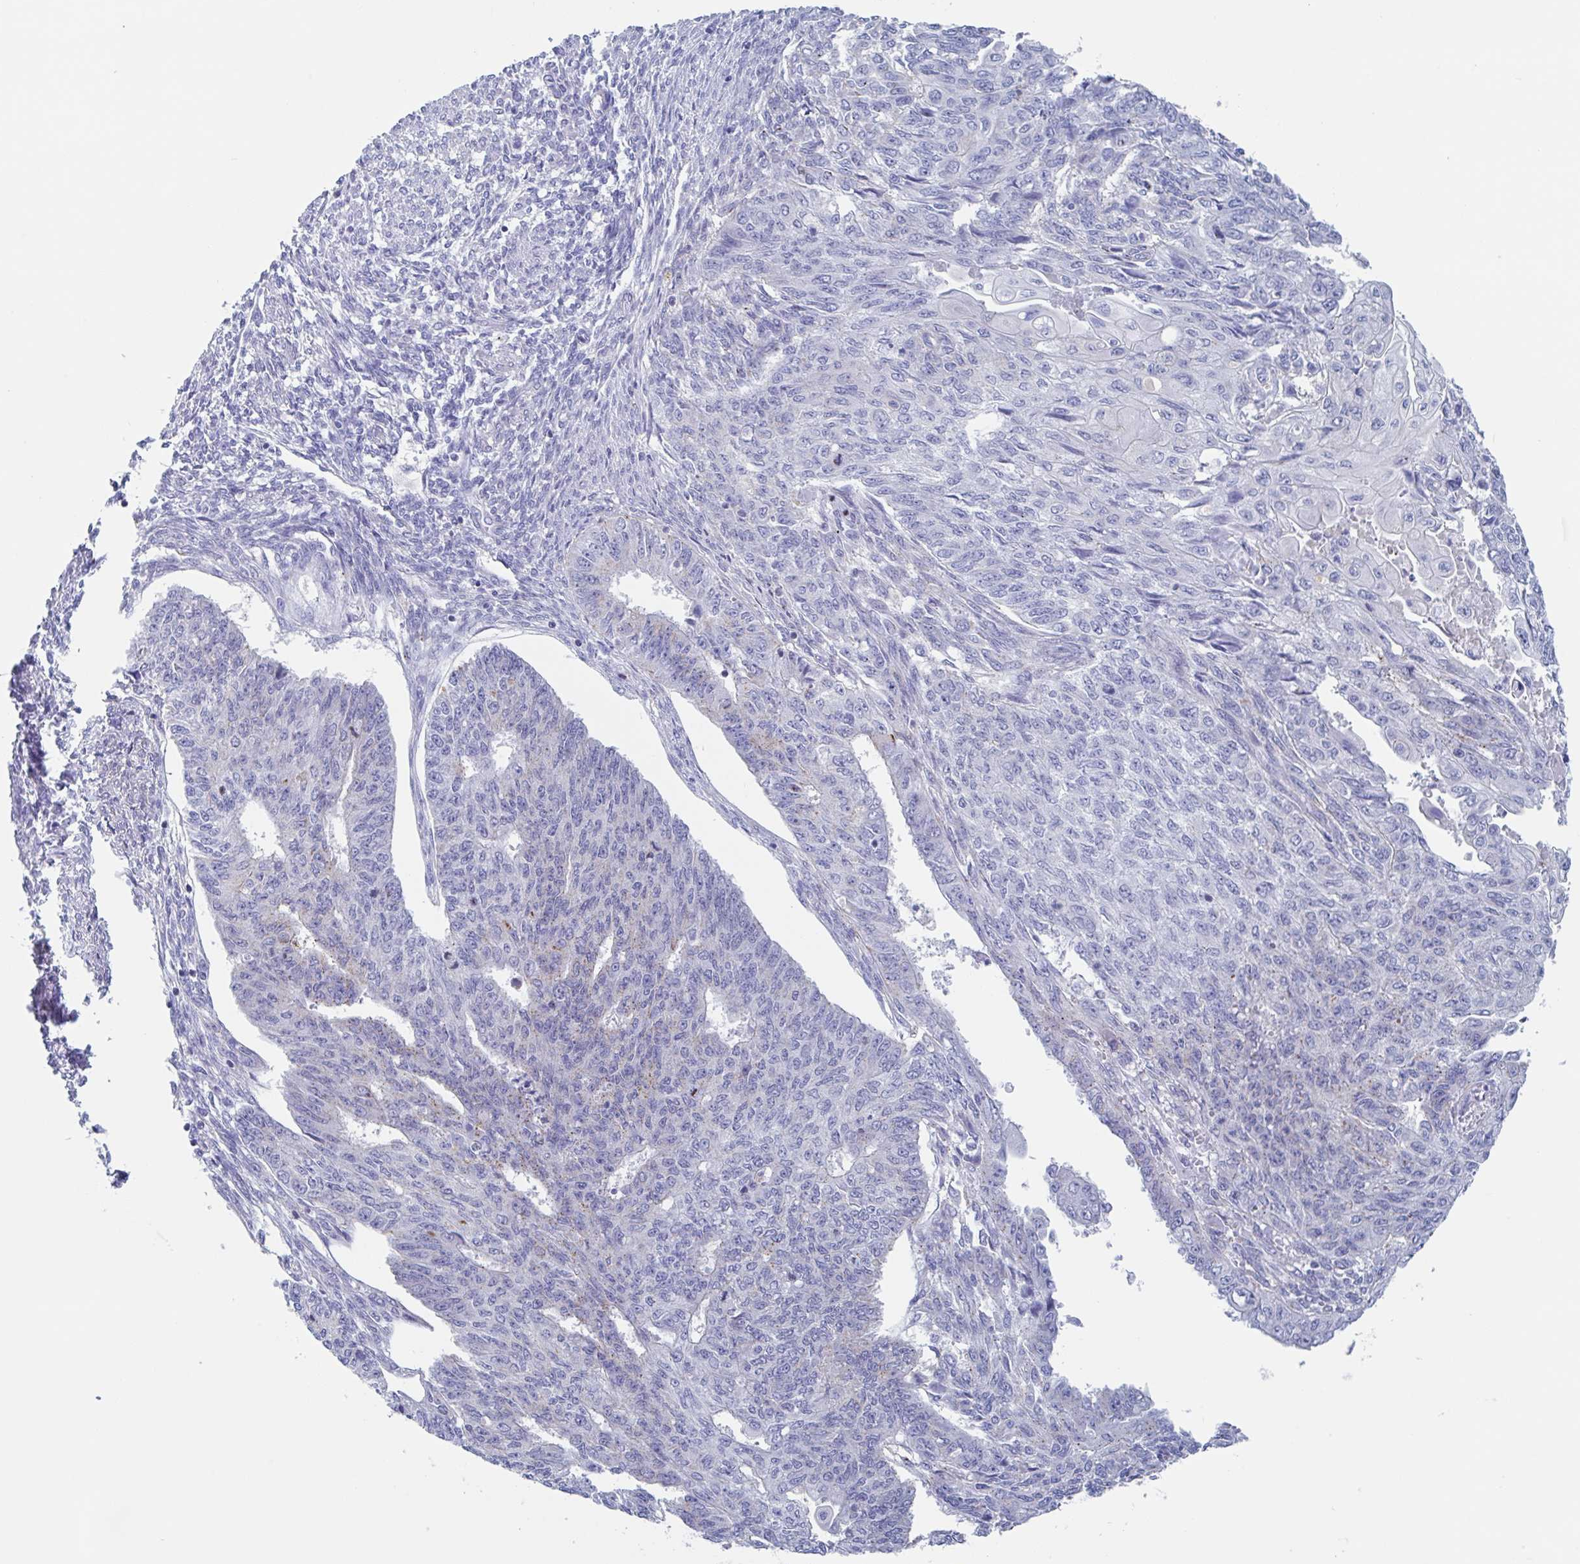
{"staining": {"intensity": "negative", "quantity": "none", "location": "none"}, "tissue": "endometrial cancer", "cell_type": "Tumor cells", "image_type": "cancer", "snomed": [{"axis": "morphology", "description": "Adenocarcinoma, NOS"}, {"axis": "topography", "description": "Endometrium"}], "caption": "Tumor cells show no significant protein staining in endometrial cancer.", "gene": "CHMP5", "patient": {"sex": "female", "age": 32}}